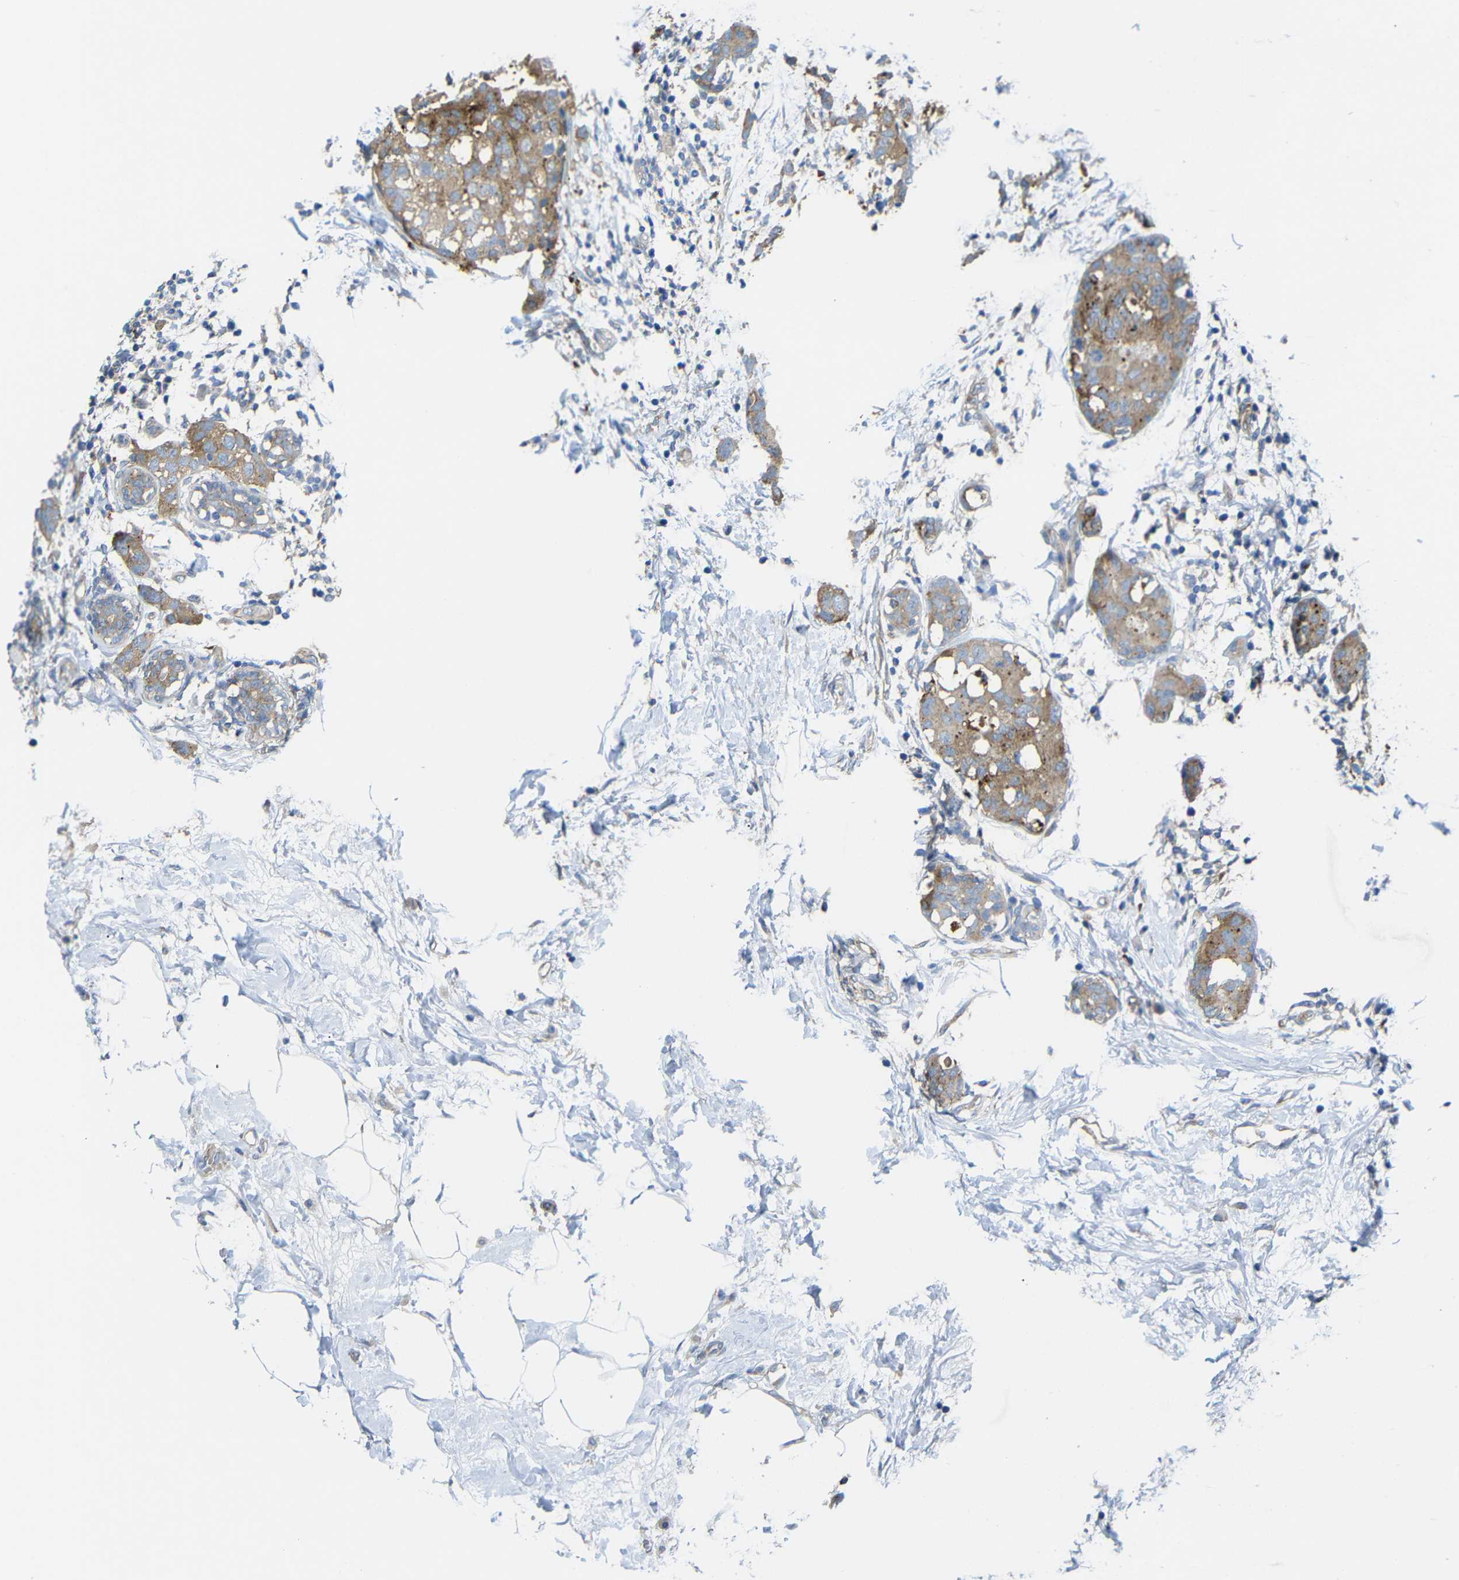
{"staining": {"intensity": "moderate", "quantity": ">75%", "location": "cytoplasmic/membranous"}, "tissue": "breast cancer", "cell_type": "Tumor cells", "image_type": "cancer", "snomed": [{"axis": "morphology", "description": "Normal tissue, NOS"}, {"axis": "morphology", "description": "Duct carcinoma"}, {"axis": "topography", "description": "Breast"}], "caption": "Tumor cells exhibit medium levels of moderate cytoplasmic/membranous staining in about >75% of cells in human breast cancer (intraductal carcinoma).", "gene": "SYPL1", "patient": {"sex": "female", "age": 50}}